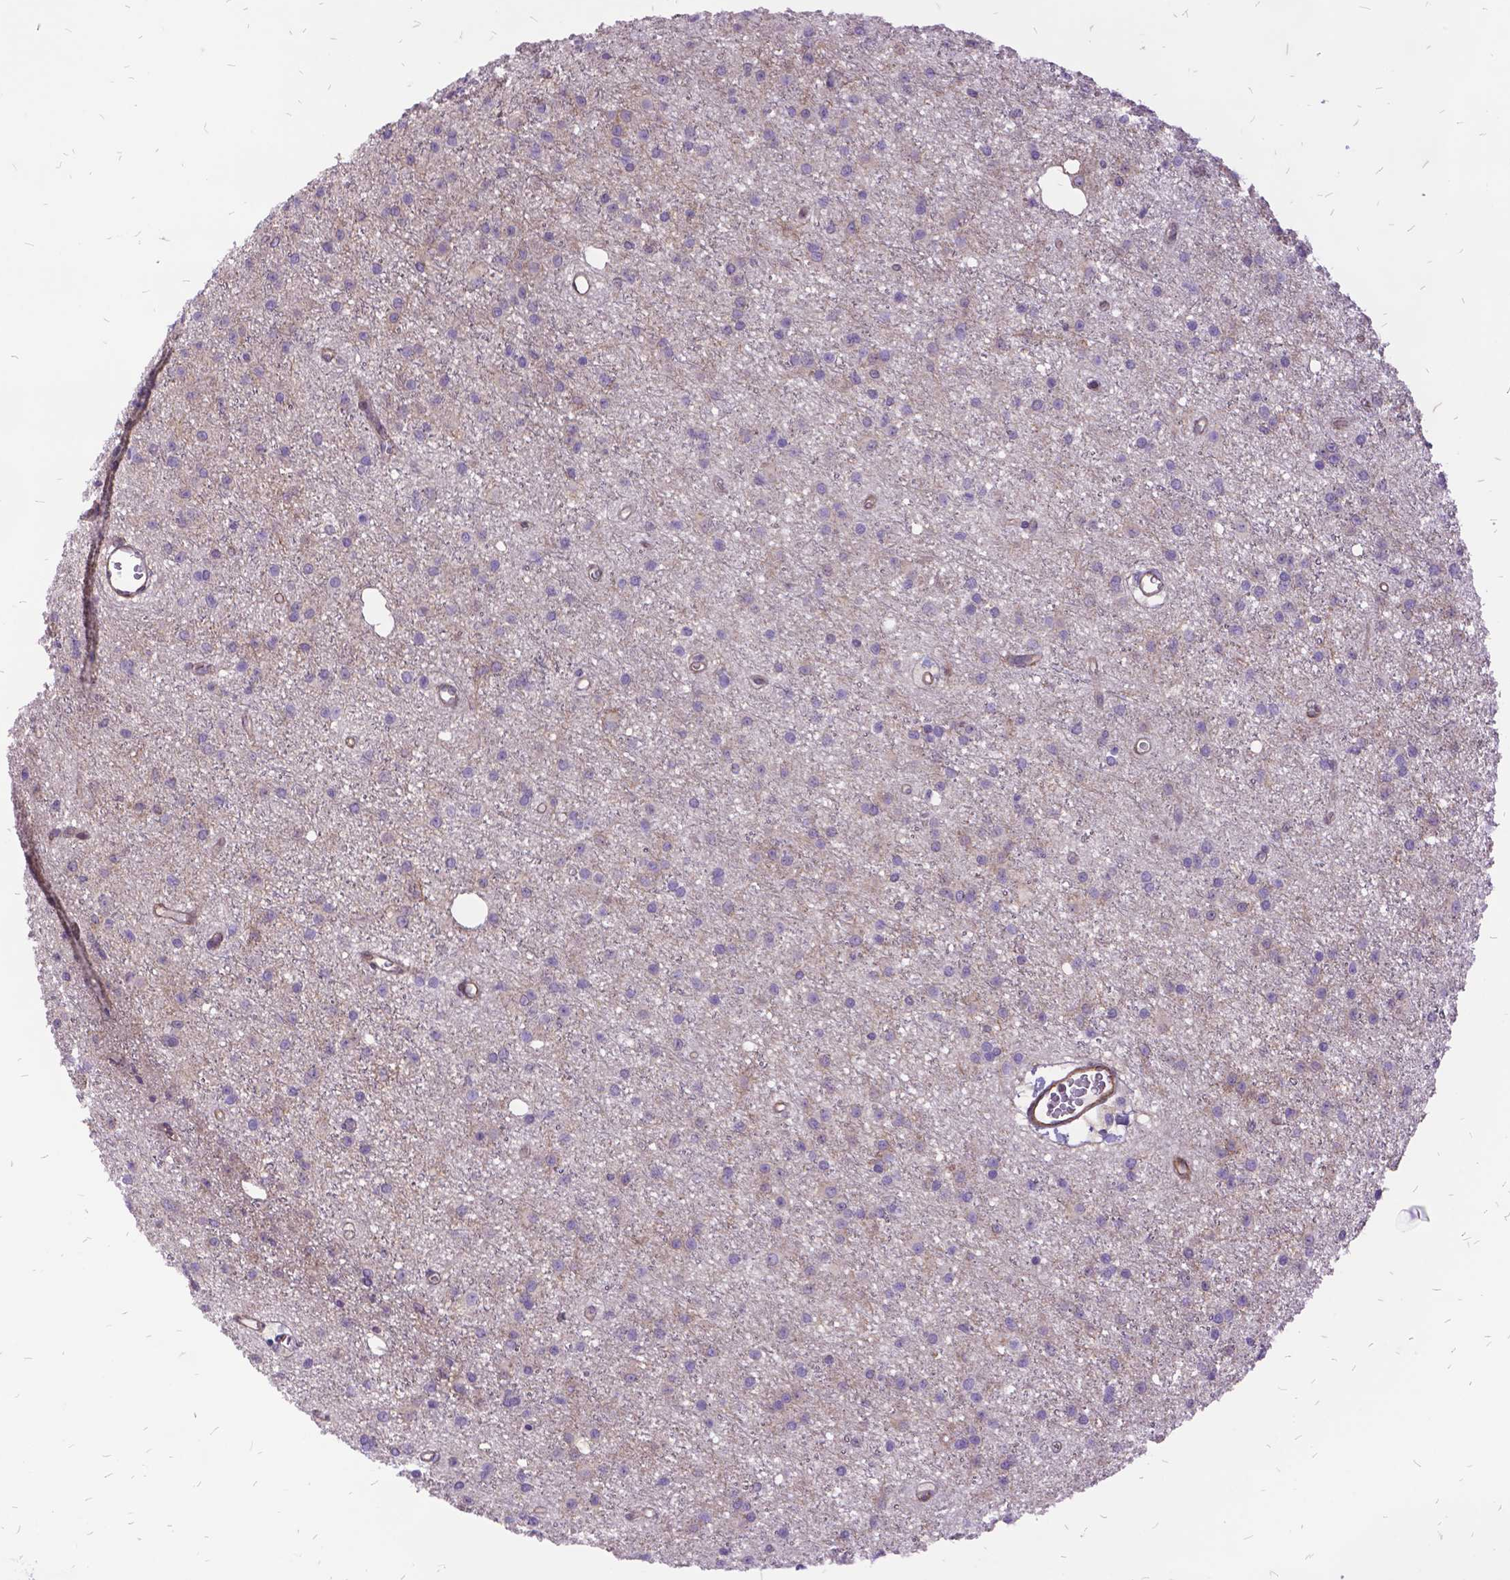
{"staining": {"intensity": "negative", "quantity": "none", "location": "none"}, "tissue": "glioma", "cell_type": "Tumor cells", "image_type": "cancer", "snomed": [{"axis": "morphology", "description": "Glioma, malignant, Low grade"}, {"axis": "topography", "description": "Brain"}], "caption": "Tumor cells are negative for brown protein staining in glioma.", "gene": "GRB7", "patient": {"sex": "male", "age": 27}}